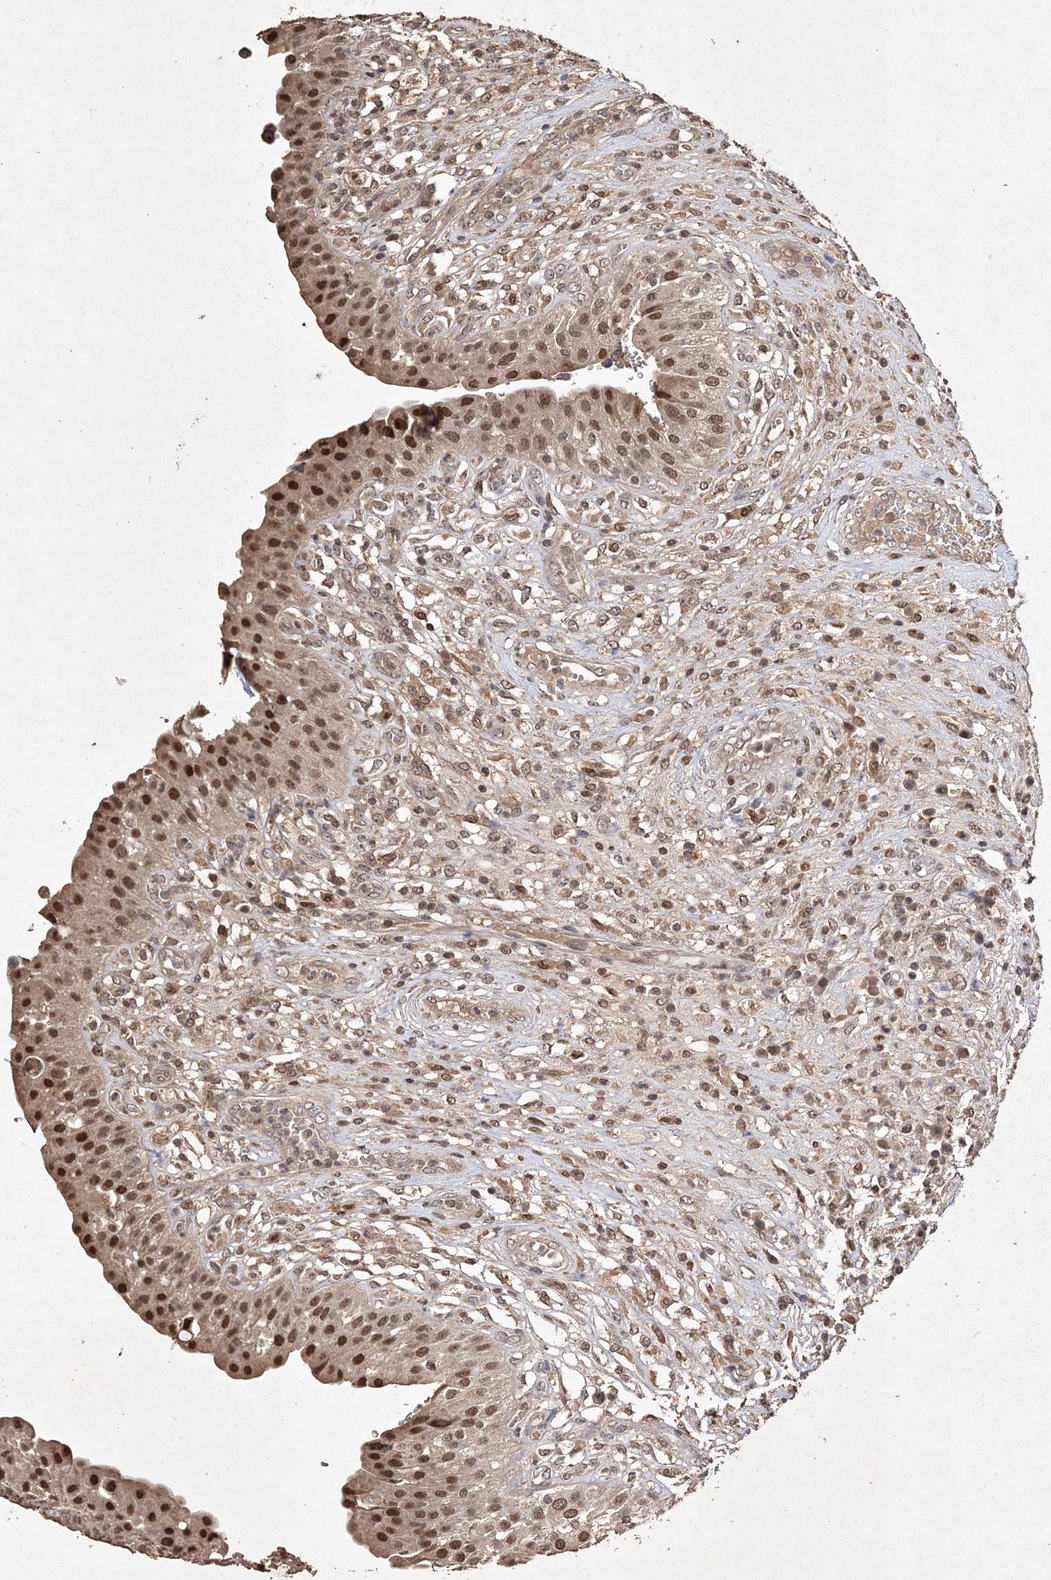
{"staining": {"intensity": "moderate", "quantity": ">75%", "location": "cytoplasmic/membranous,nuclear"}, "tissue": "urinary bladder", "cell_type": "Urothelial cells", "image_type": "normal", "snomed": [{"axis": "morphology", "description": "Normal tissue, NOS"}, {"axis": "topography", "description": "Urinary bladder"}], "caption": "This histopathology image reveals benign urinary bladder stained with IHC to label a protein in brown. The cytoplasmic/membranous,nuclear of urothelial cells show moderate positivity for the protein. Nuclei are counter-stained blue.", "gene": "C3orf38", "patient": {"sex": "female", "age": 62}}